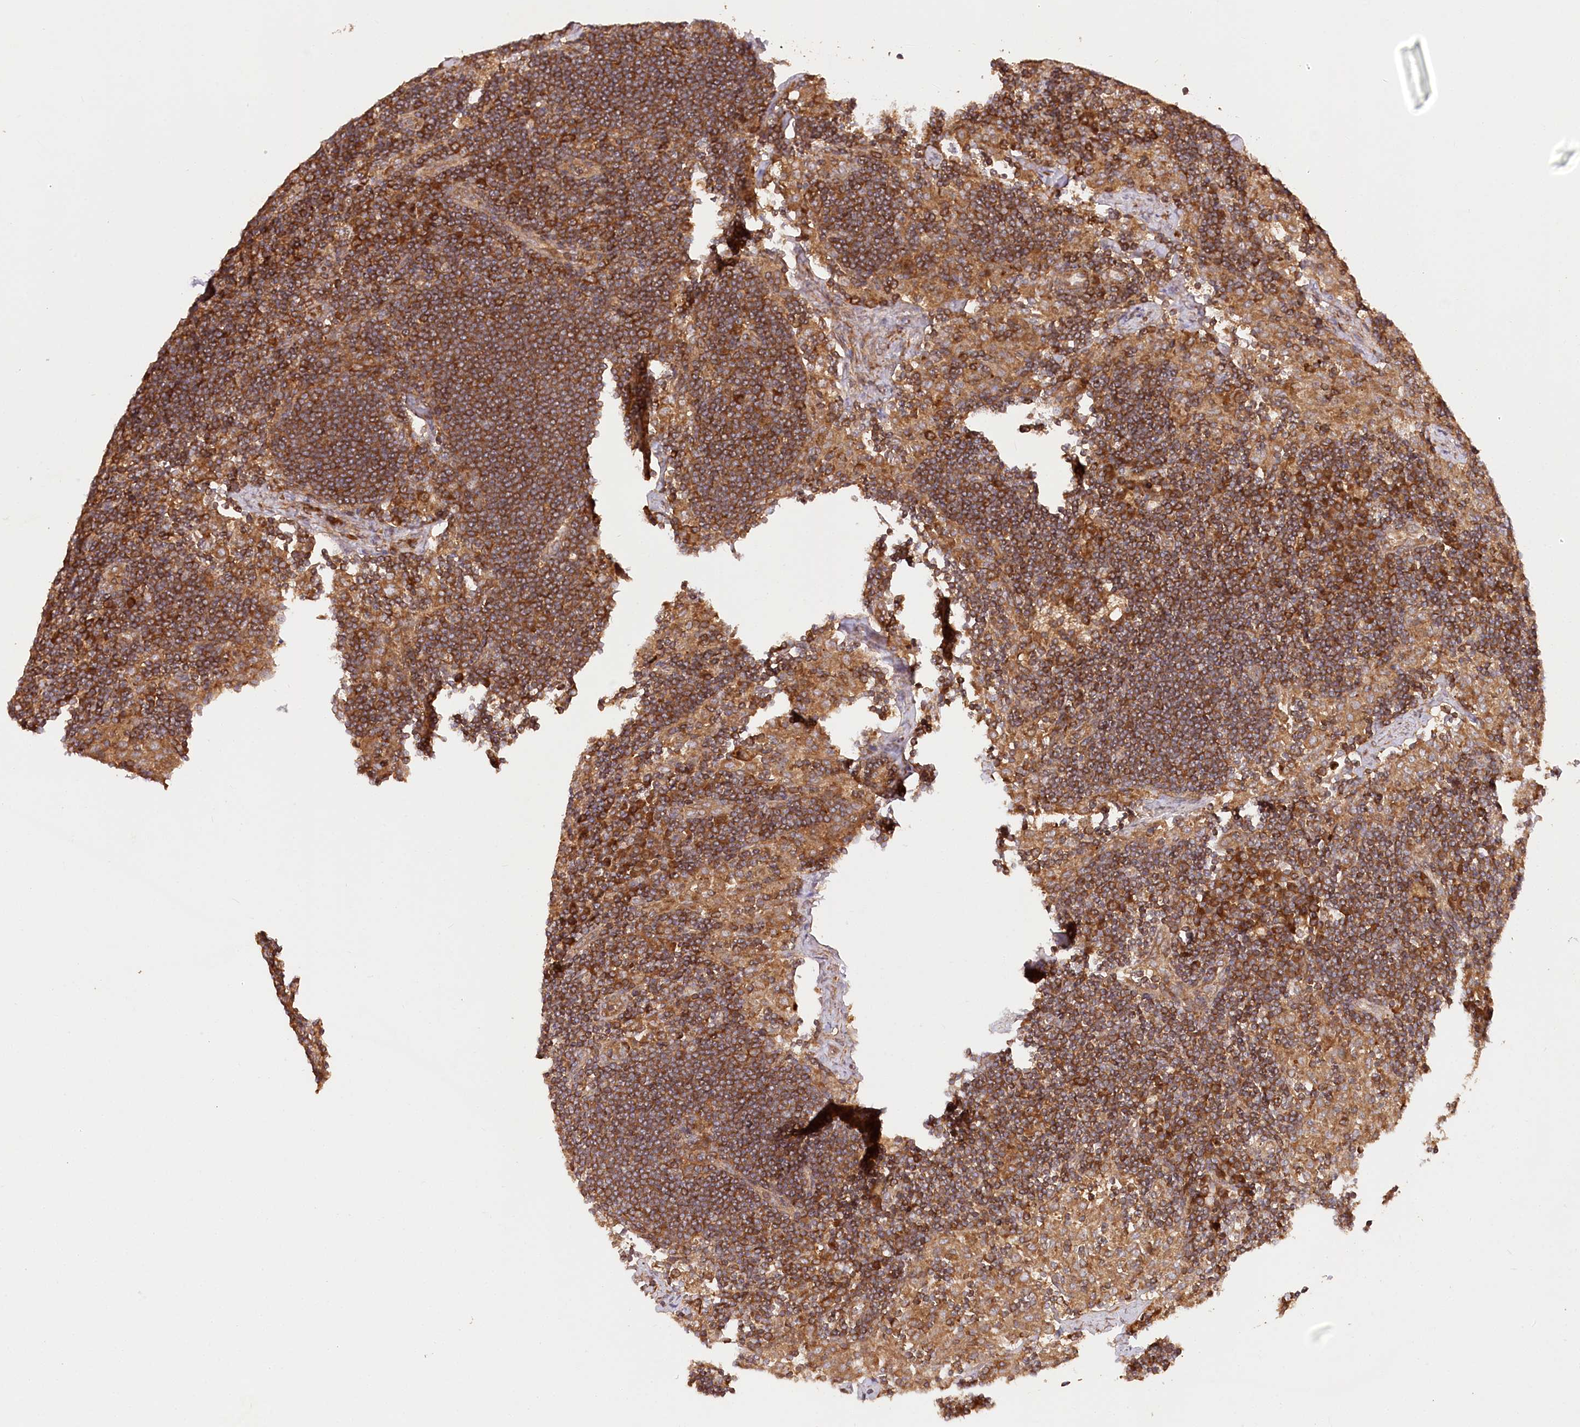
{"staining": {"intensity": "strong", "quantity": ">75%", "location": "cytoplasmic/membranous"}, "tissue": "lymph node", "cell_type": "Germinal center cells", "image_type": "normal", "snomed": [{"axis": "morphology", "description": "Normal tissue, NOS"}, {"axis": "topography", "description": "Lymph node"}], "caption": "Immunohistochemical staining of unremarkable lymph node demonstrates strong cytoplasmic/membranous protein staining in approximately >75% of germinal center cells.", "gene": "PAIP2", "patient": {"sex": "male", "age": 24}}